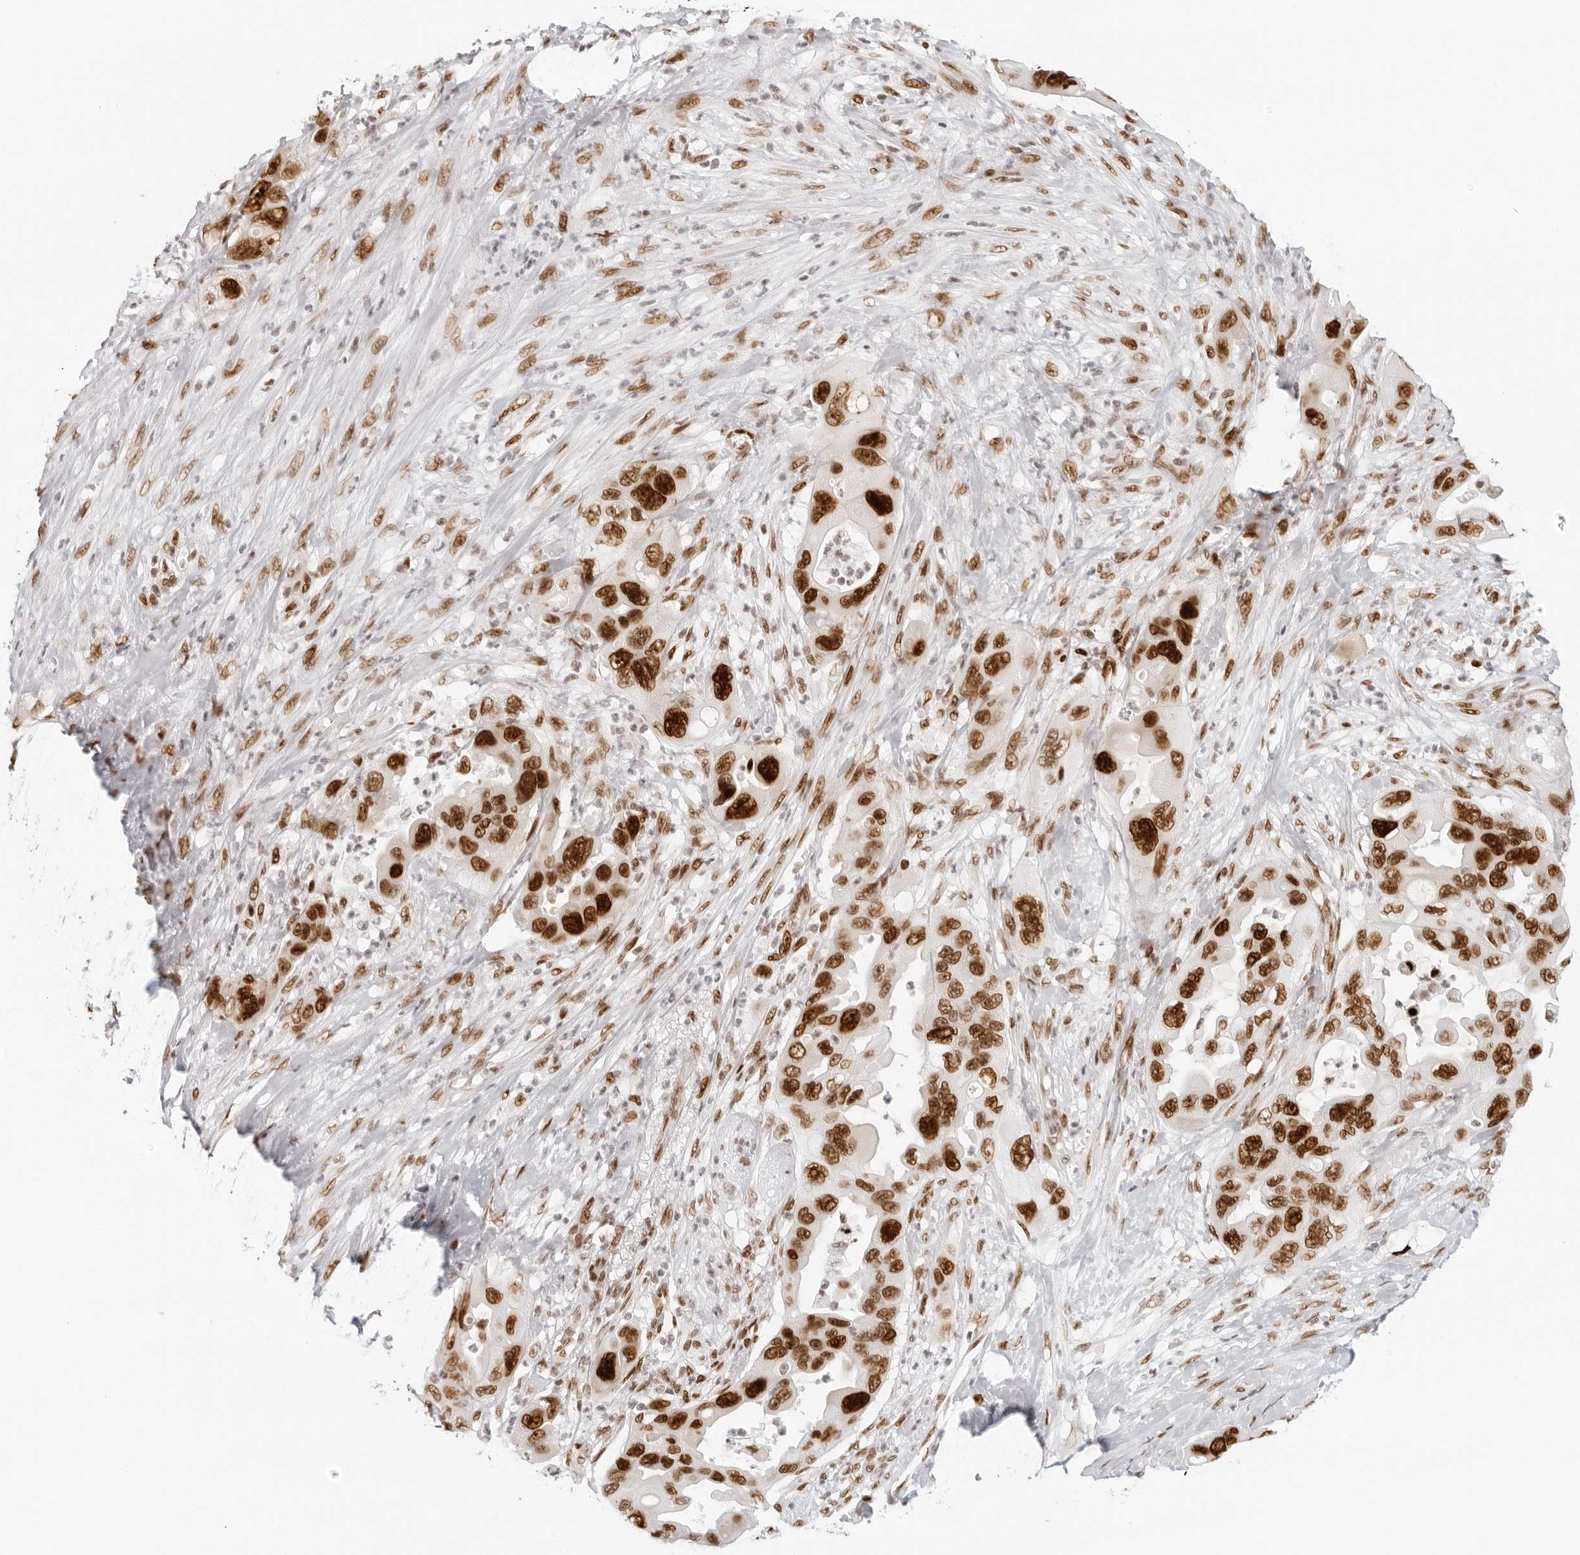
{"staining": {"intensity": "strong", "quantity": ">75%", "location": "nuclear"}, "tissue": "pancreatic cancer", "cell_type": "Tumor cells", "image_type": "cancer", "snomed": [{"axis": "morphology", "description": "Adenocarcinoma, NOS"}, {"axis": "topography", "description": "Pancreas"}], "caption": "A high amount of strong nuclear positivity is seen in approximately >75% of tumor cells in adenocarcinoma (pancreatic) tissue.", "gene": "RCC1", "patient": {"sex": "female", "age": 71}}